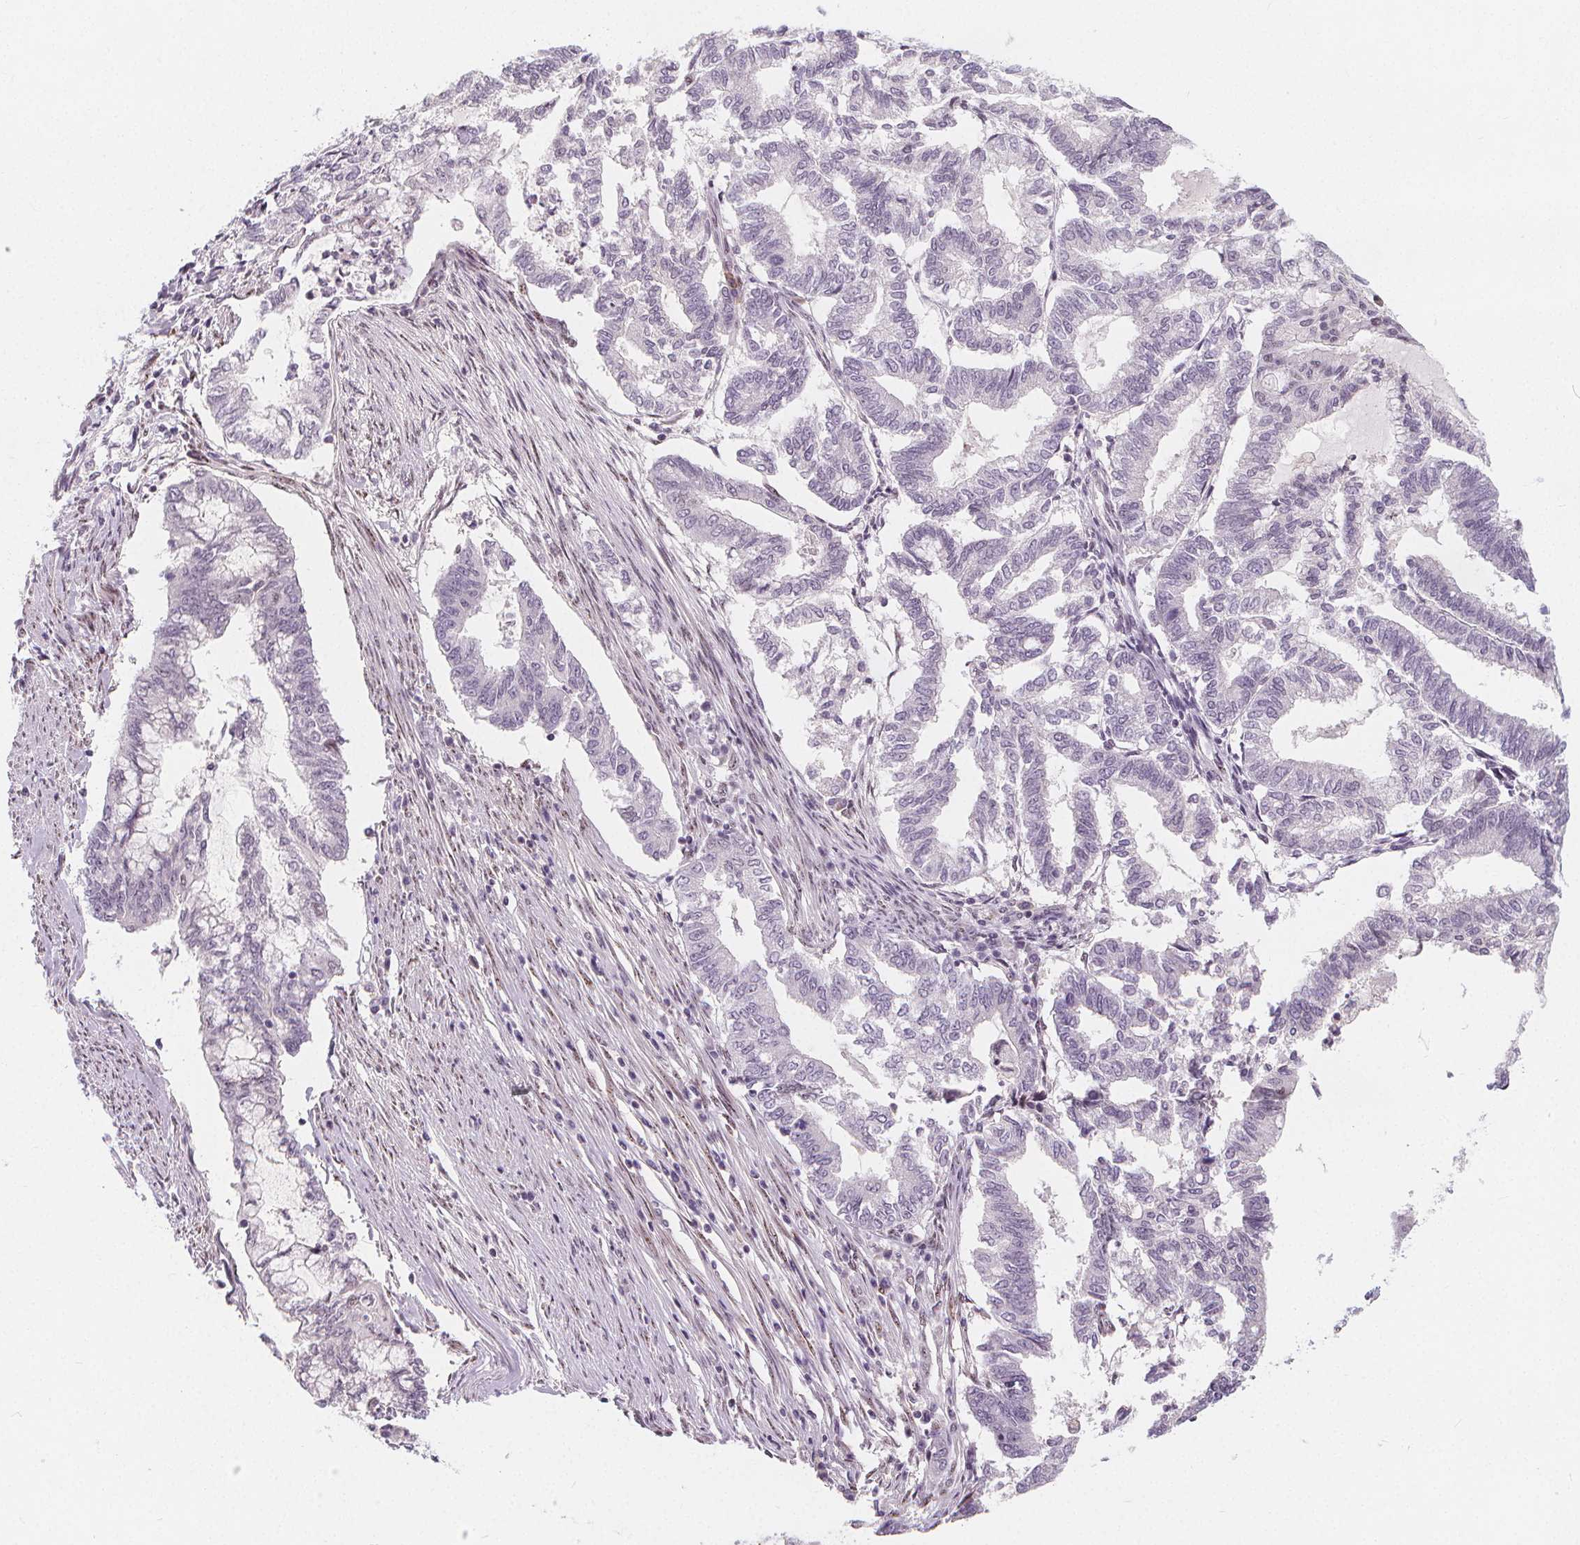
{"staining": {"intensity": "negative", "quantity": "none", "location": "none"}, "tissue": "endometrial cancer", "cell_type": "Tumor cells", "image_type": "cancer", "snomed": [{"axis": "morphology", "description": "Adenocarcinoma, NOS"}, {"axis": "topography", "description": "Endometrium"}], "caption": "Endometrial cancer stained for a protein using IHC reveals no positivity tumor cells.", "gene": "DRC3", "patient": {"sex": "female", "age": 79}}